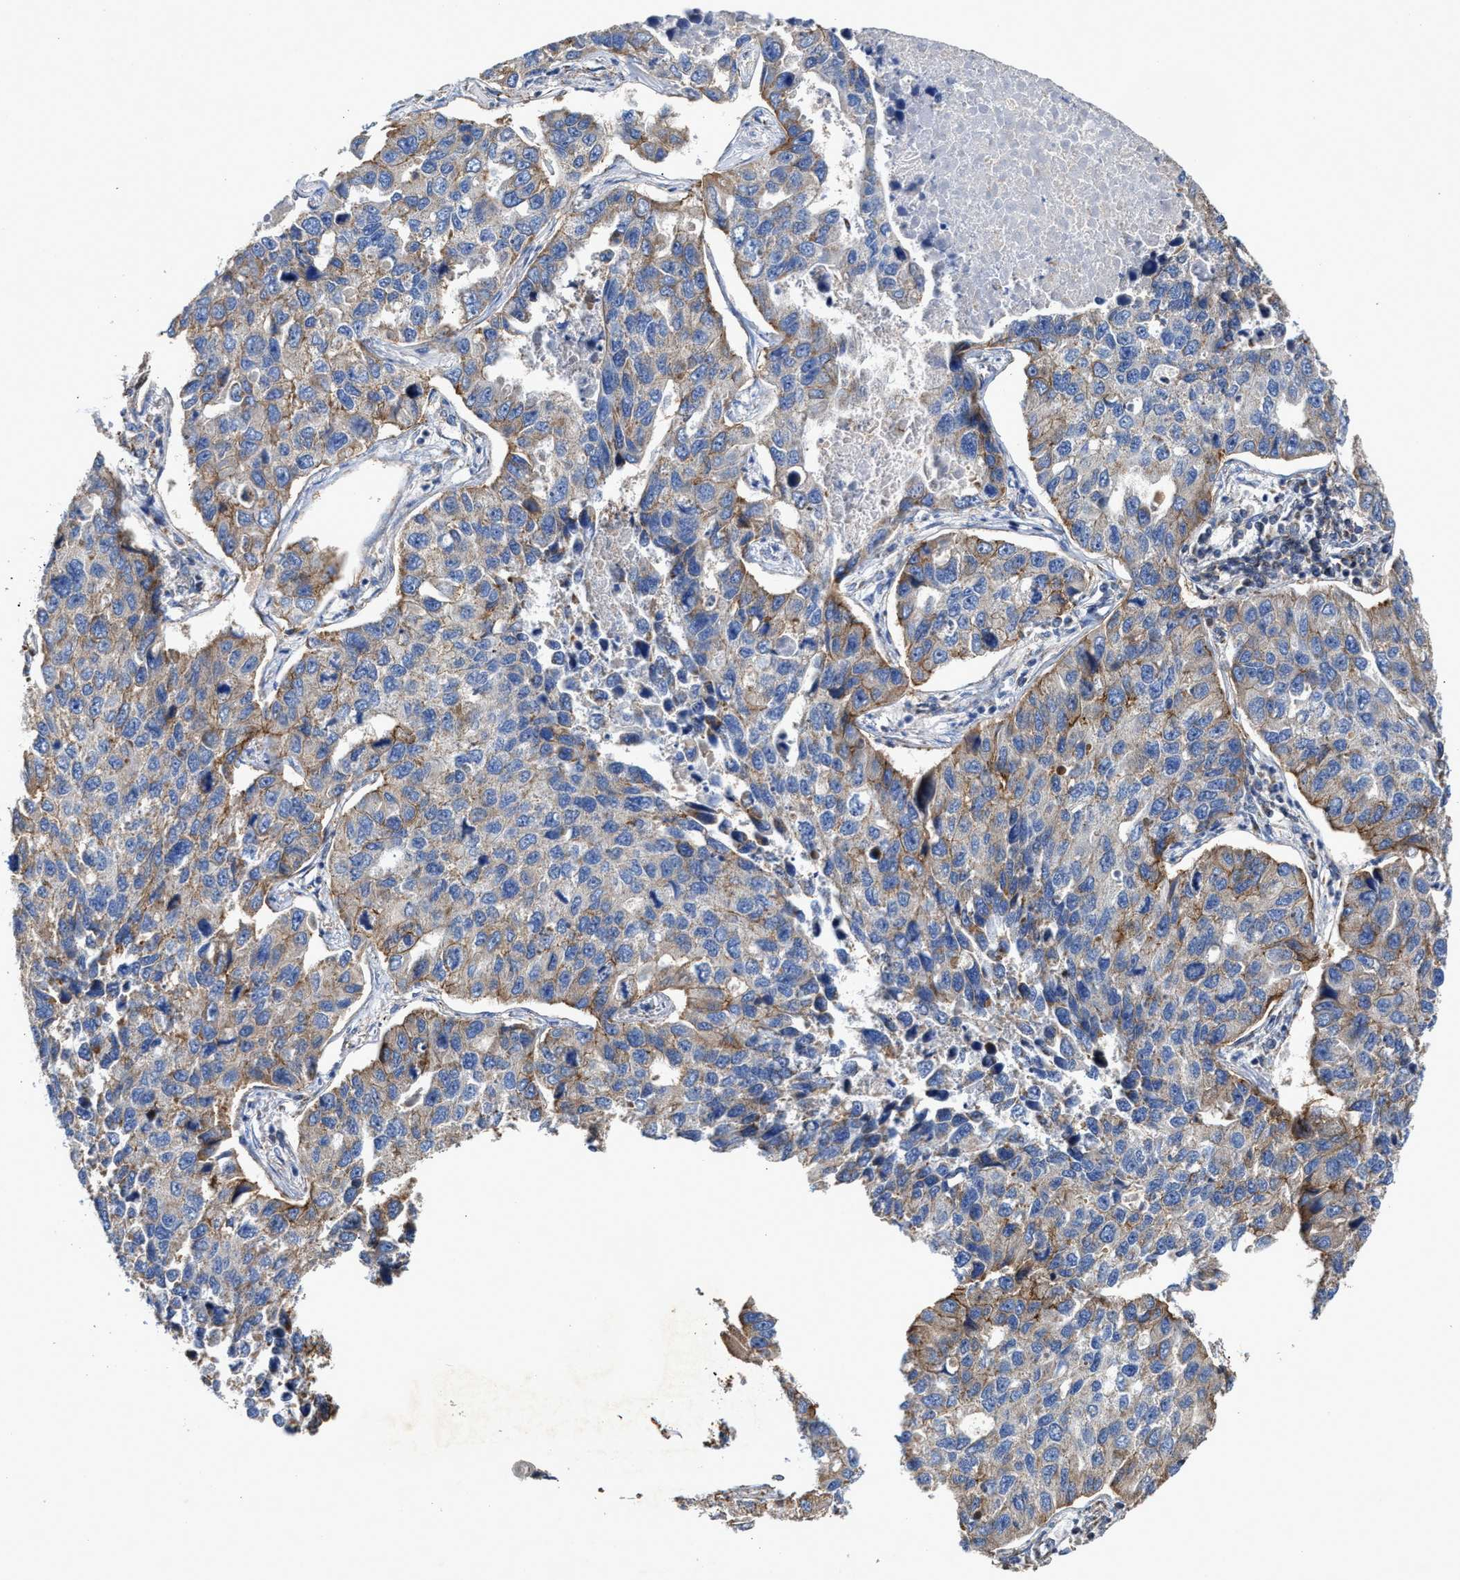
{"staining": {"intensity": "moderate", "quantity": "<25%", "location": "cytoplasmic/membranous"}, "tissue": "lung cancer", "cell_type": "Tumor cells", "image_type": "cancer", "snomed": [{"axis": "morphology", "description": "Adenocarcinoma, NOS"}, {"axis": "topography", "description": "Lung"}], "caption": "Moderate cytoplasmic/membranous protein positivity is seen in about <25% of tumor cells in adenocarcinoma (lung).", "gene": "MECR", "patient": {"sex": "male", "age": 64}}